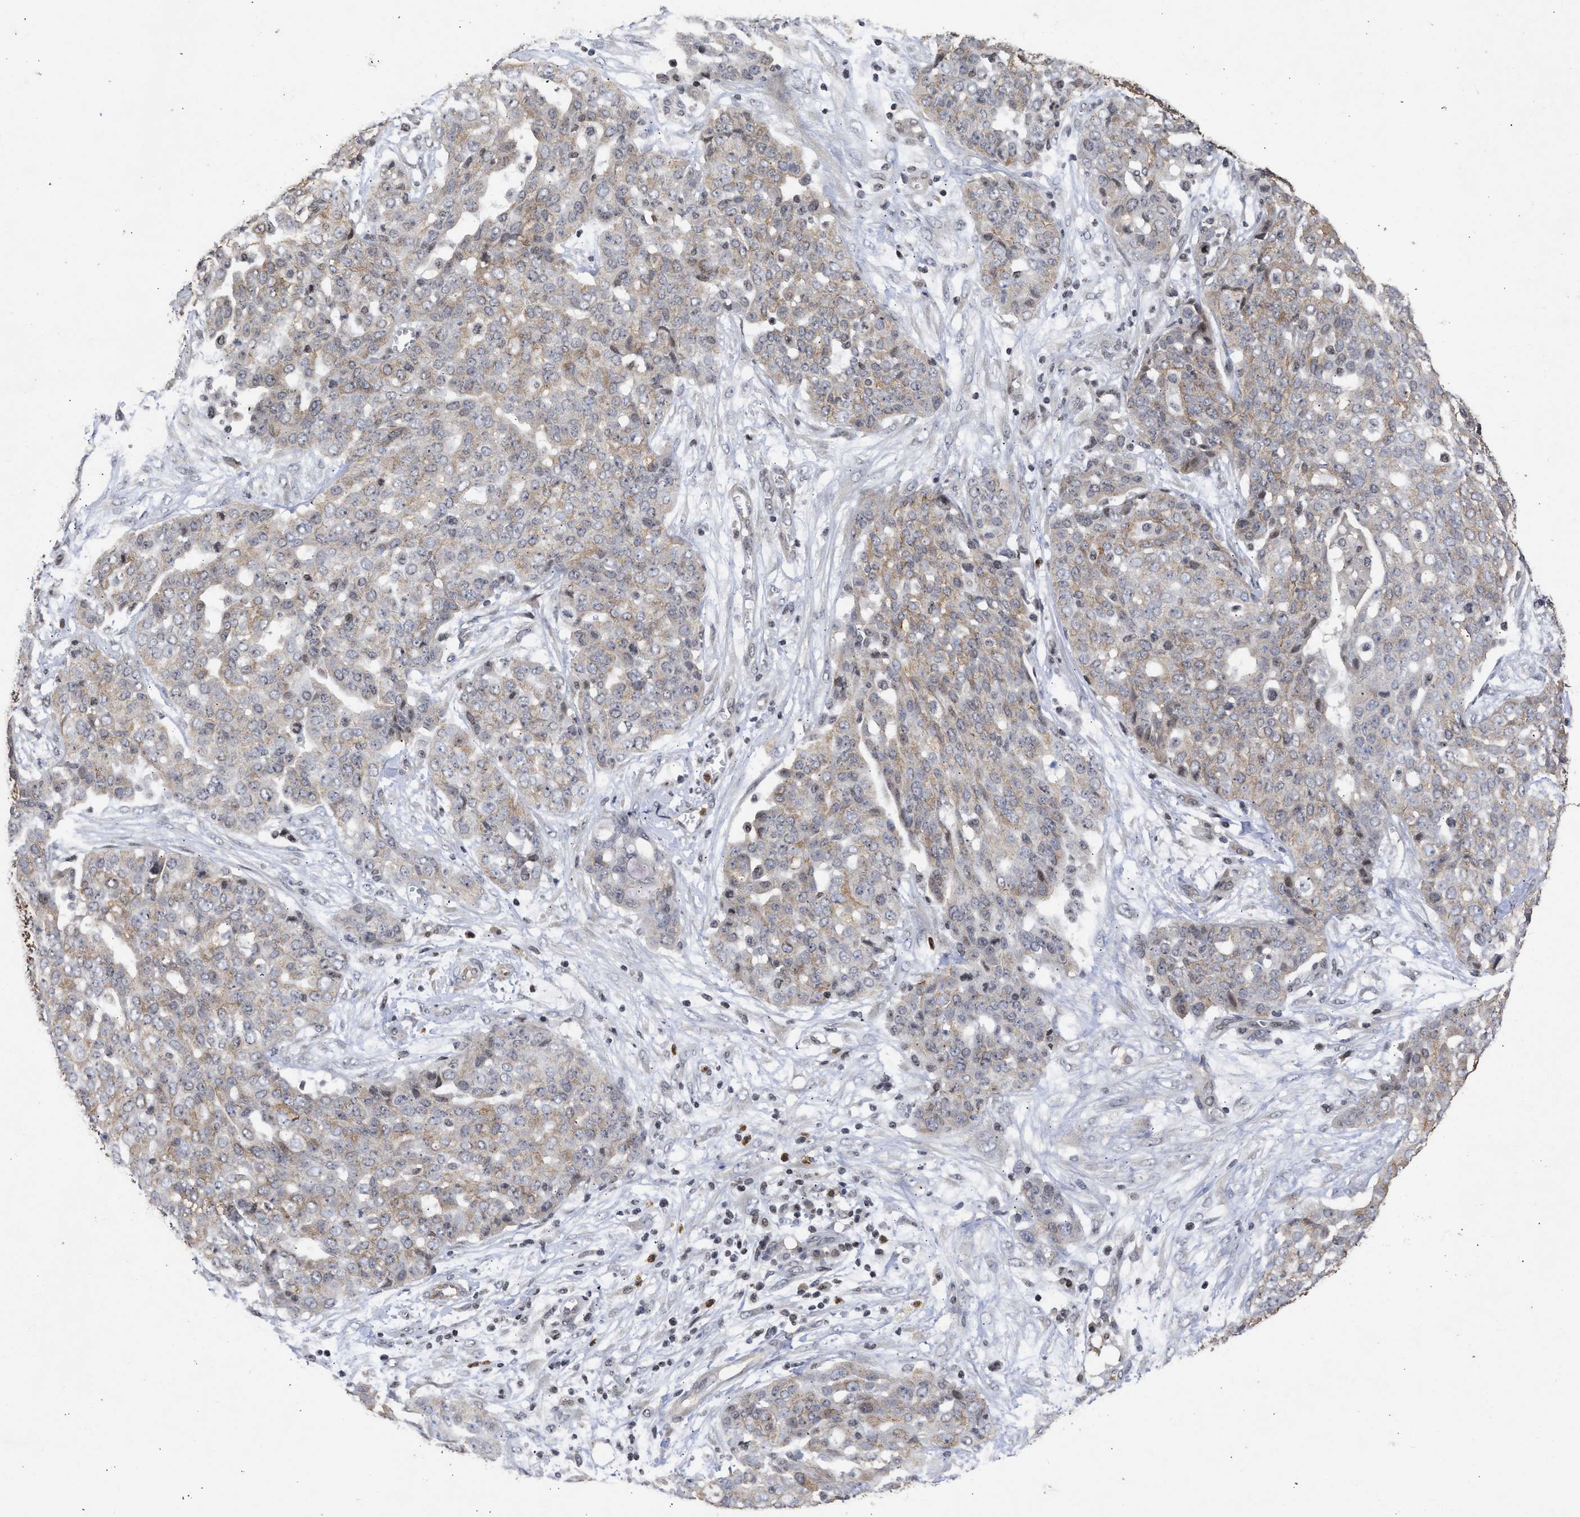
{"staining": {"intensity": "weak", "quantity": "<25%", "location": "cytoplasmic/membranous"}, "tissue": "ovarian cancer", "cell_type": "Tumor cells", "image_type": "cancer", "snomed": [{"axis": "morphology", "description": "Cystadenocarcinoma, serous, NOS"}, {"axis": "topography", "description": "Soft tissue"}, {"axis": "topography", "description": "Ovary"}], "caption": "This is an immunohistochemistry micrograph of human serous cystadenocarcinoma (ovarian). There is no positivity in tumor cells.", "gene": "ENSG00000142539", "patient": {"sex": "female", "age": 57}}